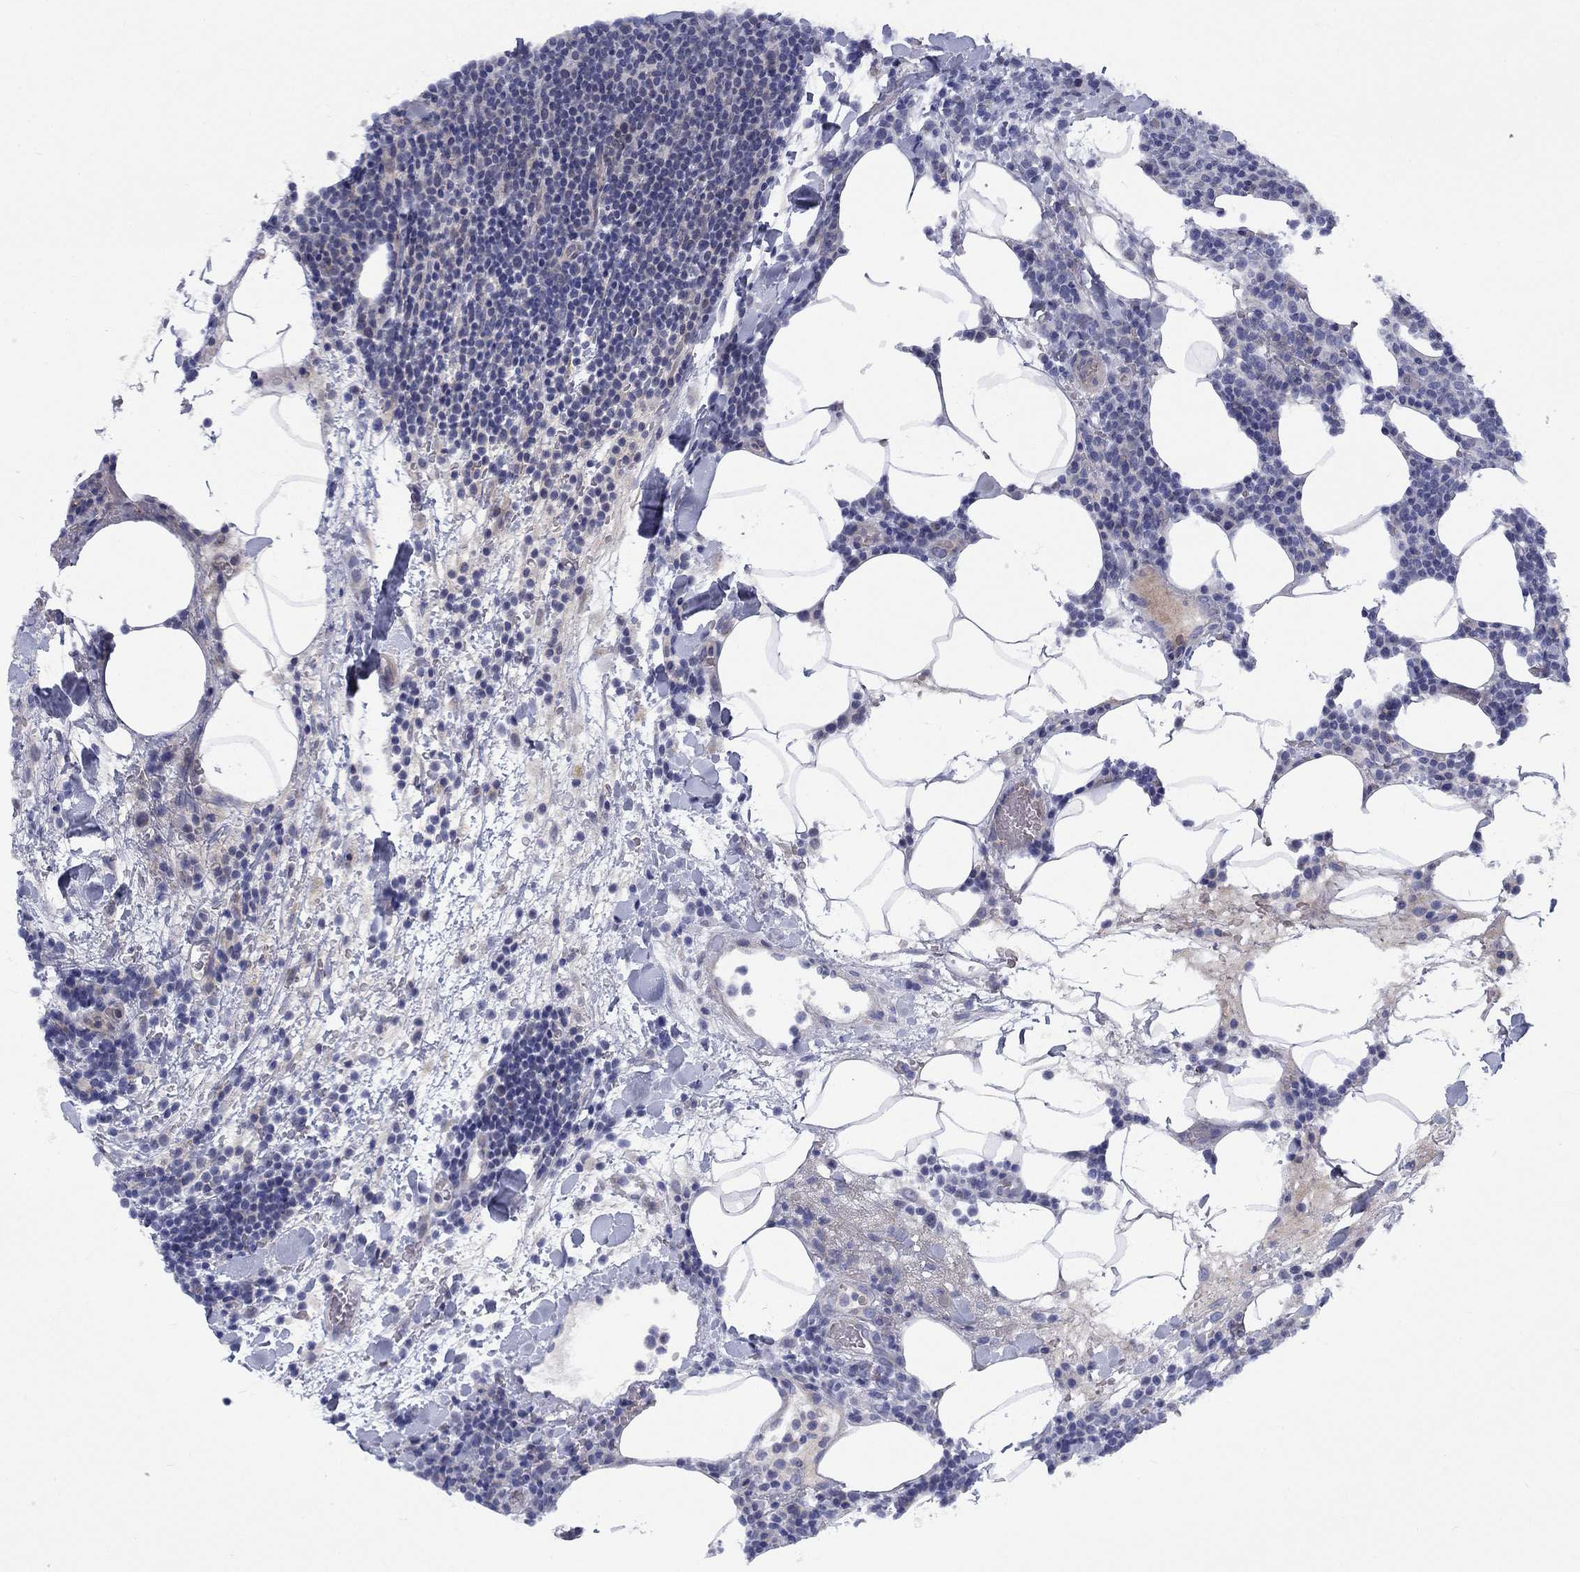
{"staining": {"intensity": "negative", "quantity": "none", "location": "none"}, "tissue": "lymphoma", "cell_type": "Tumor cells", "image_type": "cancer", "snomed": [{"axis": "morphology", "description": "Malignant lymphoma, non-Hodgkin's type, High grade"}, {"axis": "topography", "description": "Lymph node"}], "caption": "The immunohistochemistry photomicrograph has no significant expression in tumor cells of malignant lymphoma, non-Hodgkin's type (high-grade) tissue.", "gene": "SLC1A1", "patient": {"sex": "male", "age": 61}}